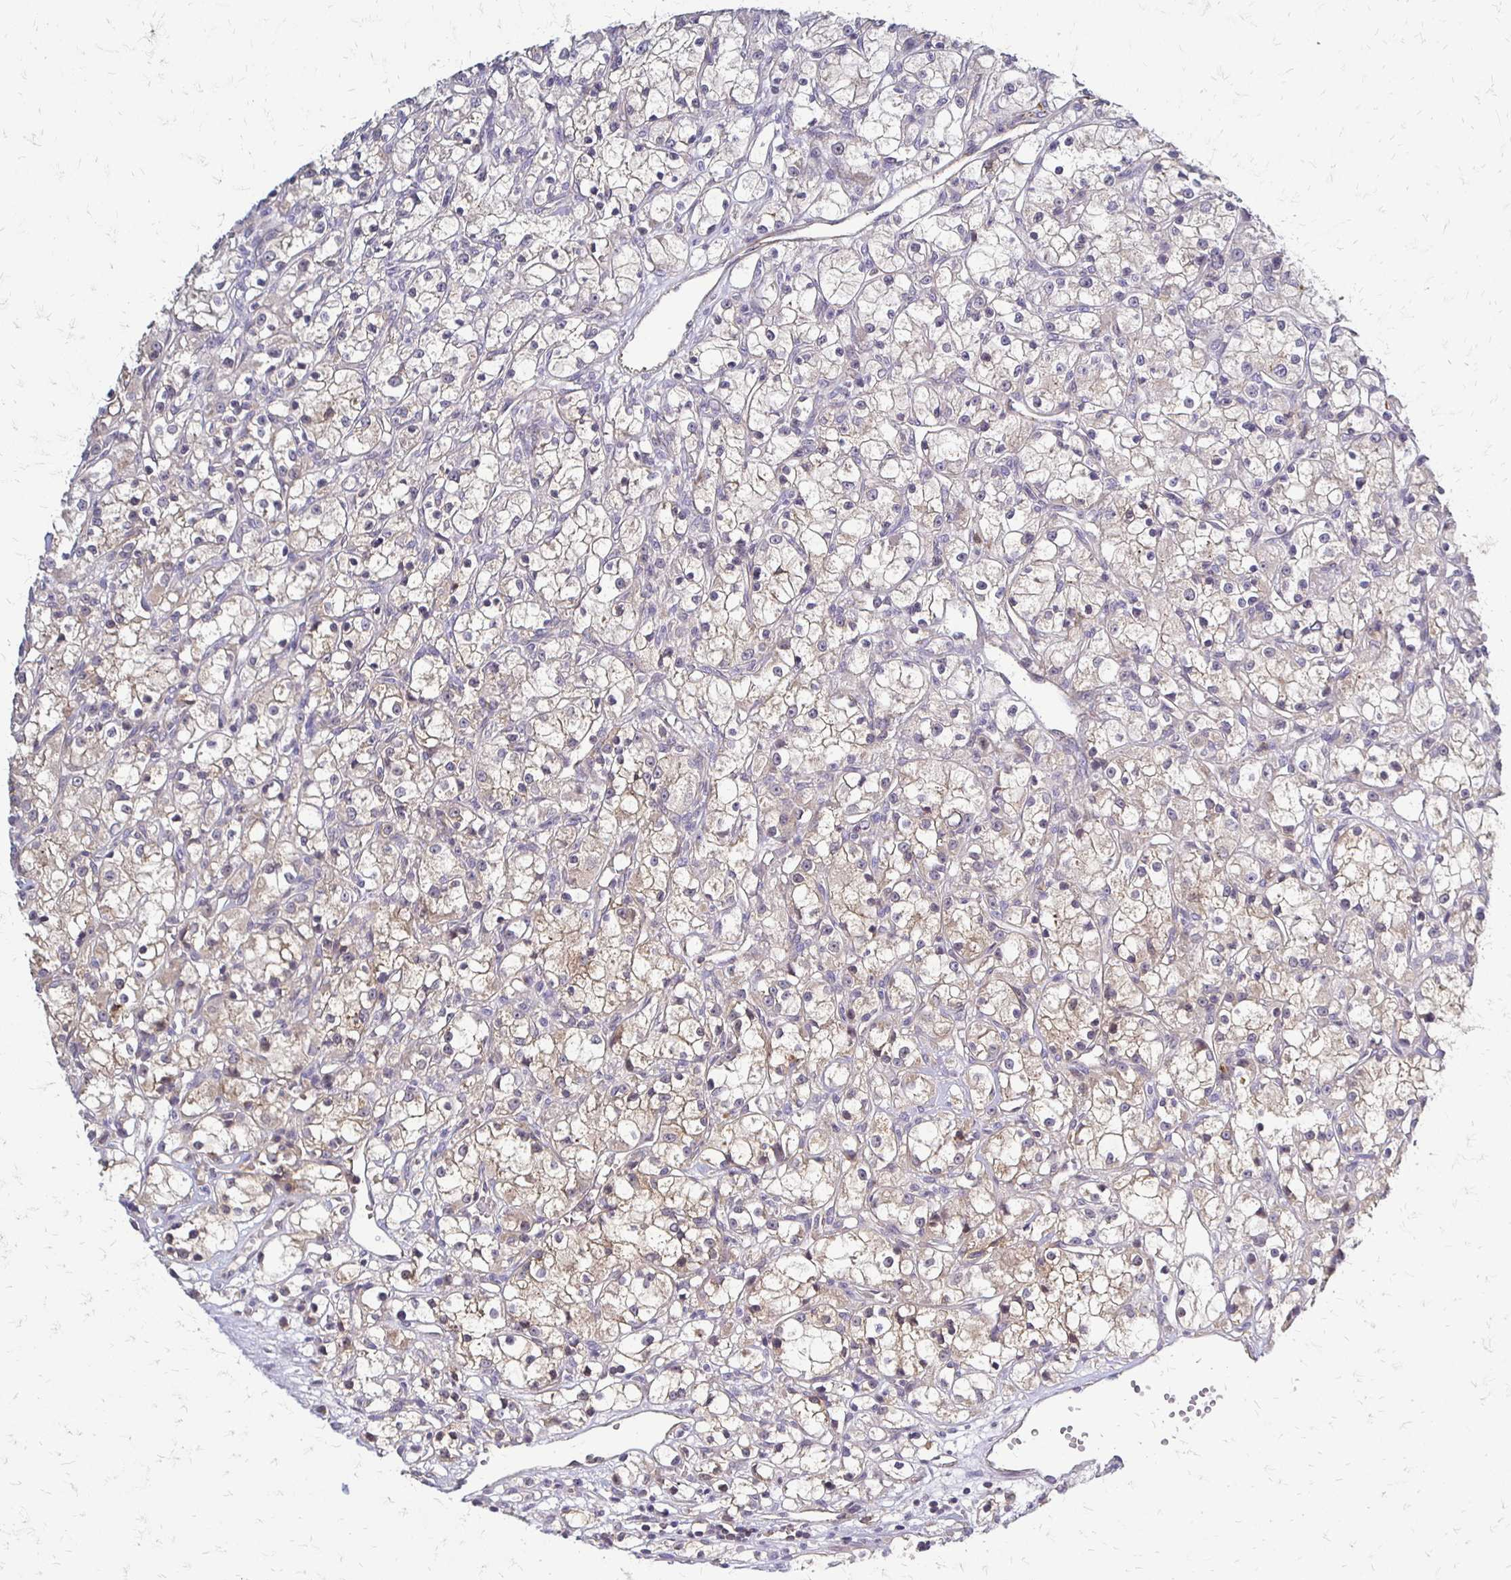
{"staining": {"intensity": "weak", "quantity": "25%-75%", "location": "cytoplasmic/membranous"}, "tissue": "renal cancer", "cell_type": "Tumor cells", "image_type": "cancer", "snomed": [{"axis": "morphology", "description": "Adenocarcinoma, NOS"}, {"axis": "topography", "description": "Kidney"}], "caption": "This photomicrograph demonstrates immunohistochemistry staining of human adenocarcinoma (renal), with low weak cytoplasmic/membranous staining in about 25%-75% of tumor cells.", "gene": "SLC9A9", "patient": {"sex": "female", "age": 59}}